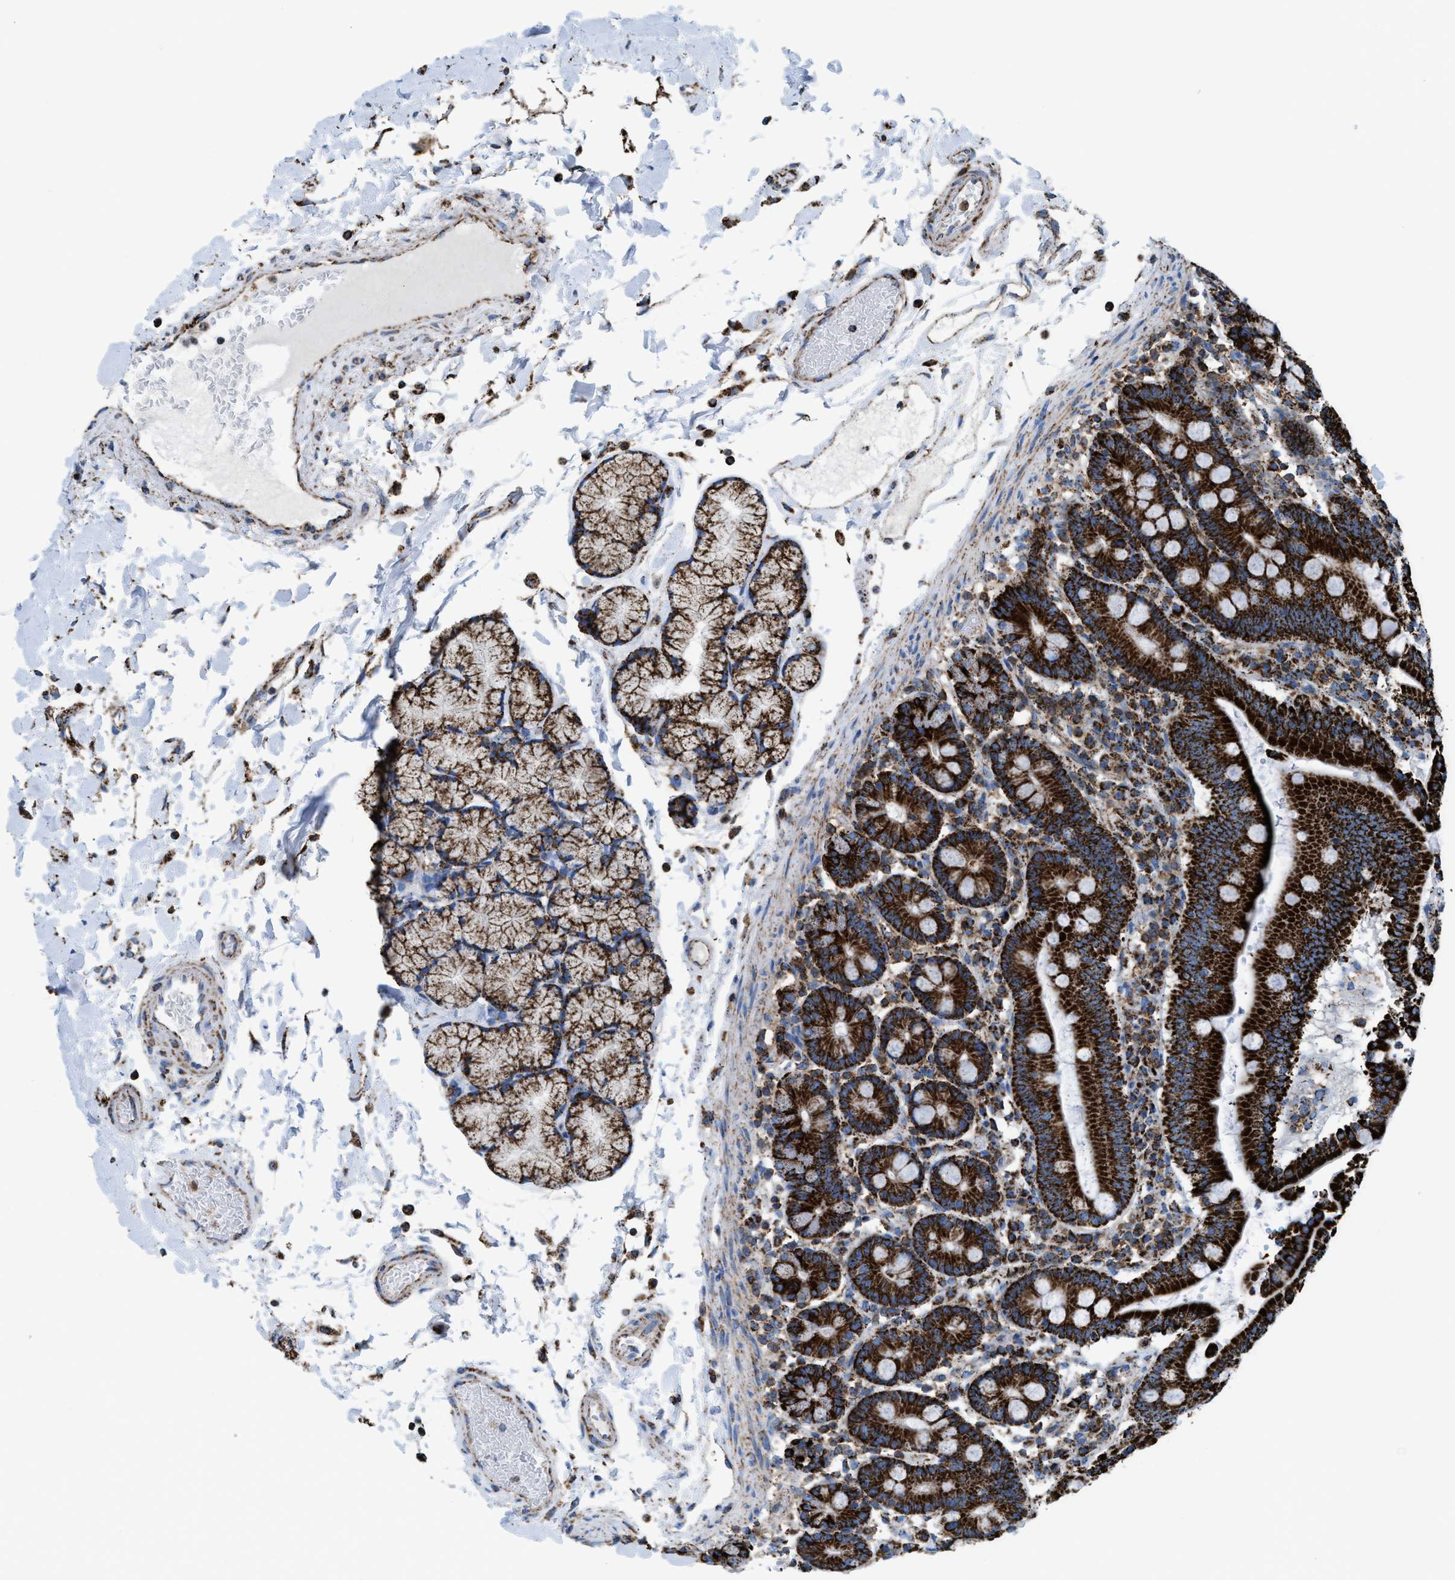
{"staining": {"intensity": "strong", "quantity": ">75%", "location": "cytoplasmic/membranous"}, "tissue": "duodenum", "cell_type": "Glandular cells", "image_type": "normal", "snomed": [{"axis": "morphology", "description": "Normal tissue, NOS"}, {"axis": "topography", "description": "Small intestine, NOS"}], "caption": "Glandular cells reveal high levels of strong cytoplasmic/membranous staining in approximately >75% of cells in benign duodenum.", "gene": "ECHS1", "patient": {"sex": "female", "age": 71}}